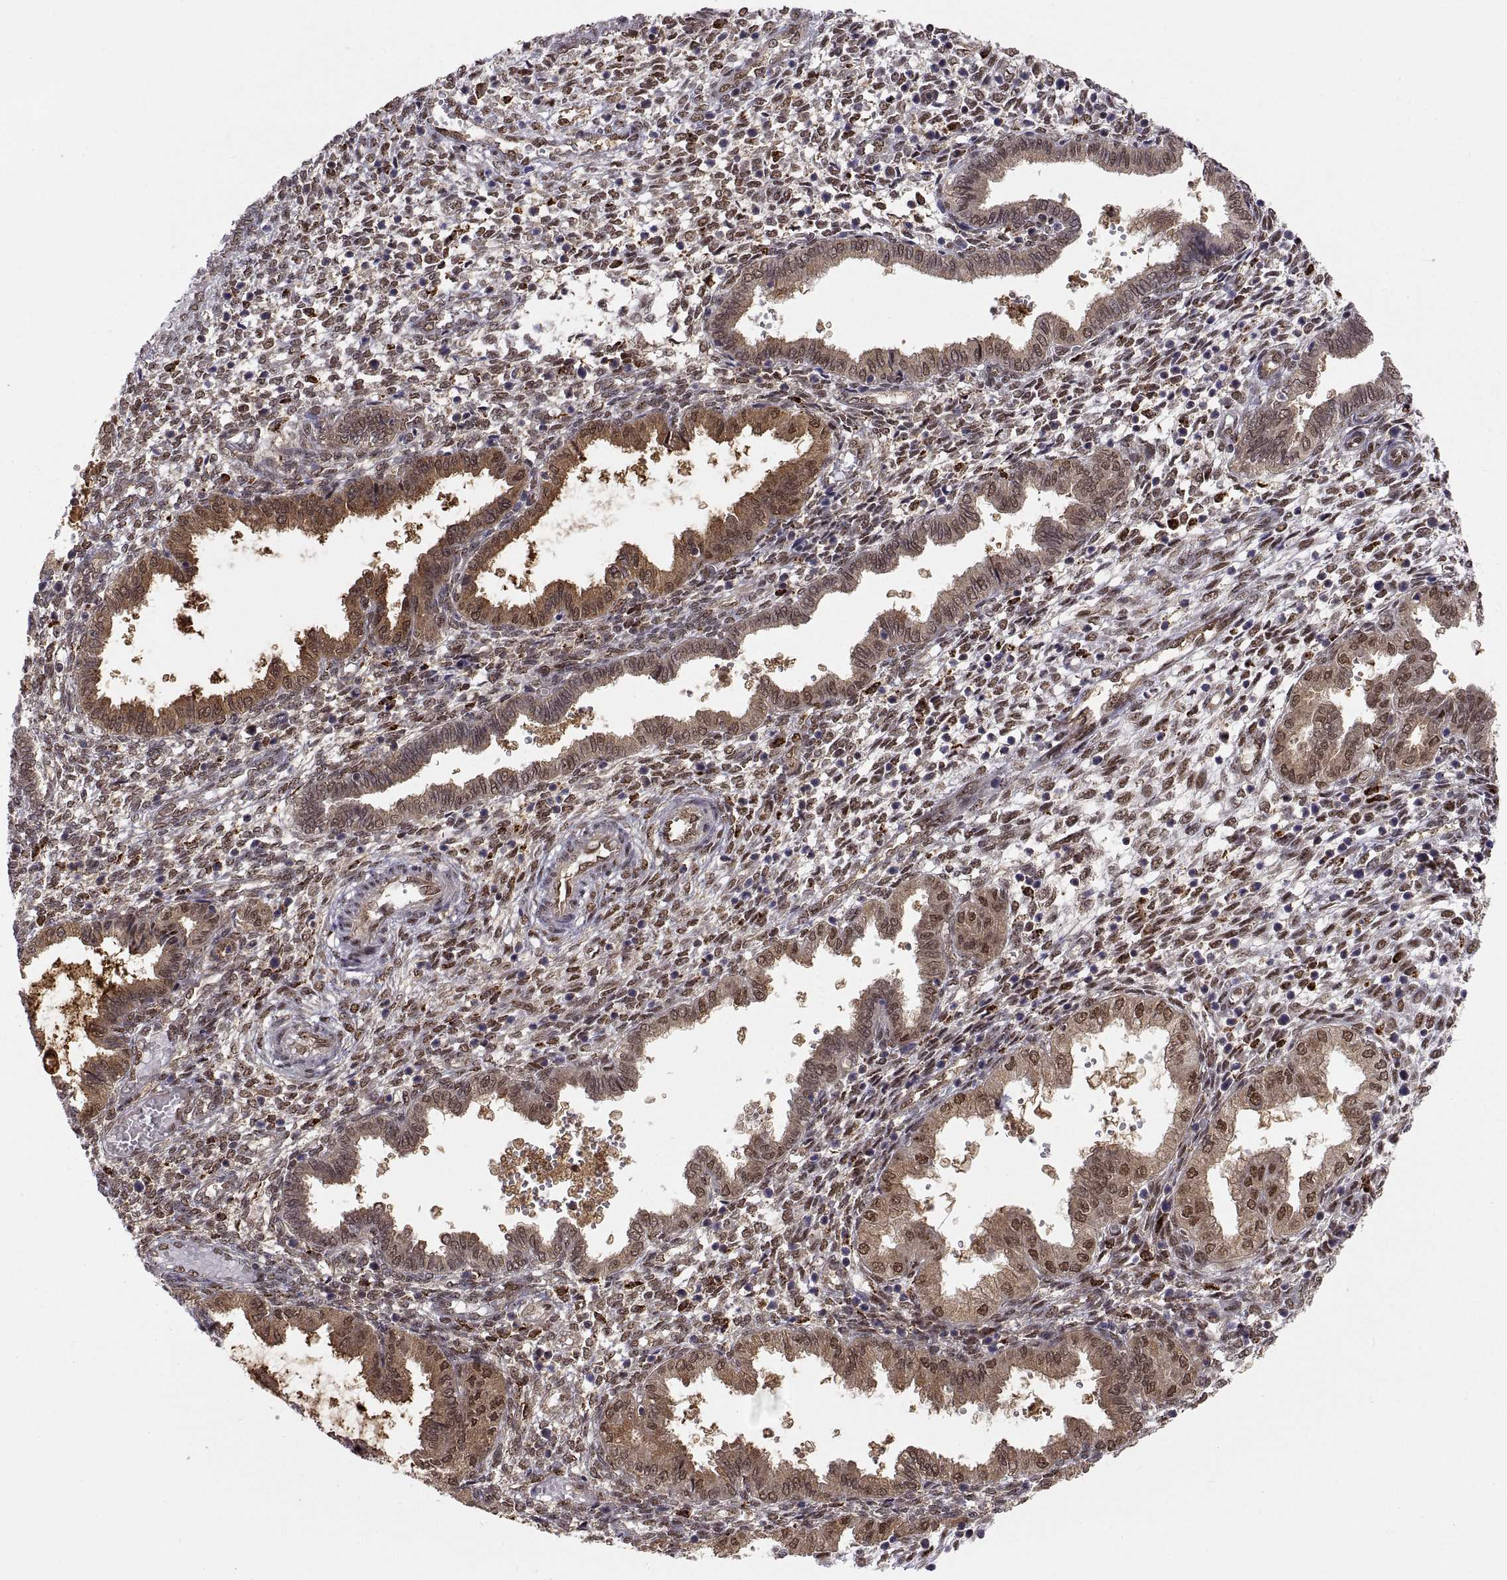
{"staining": {"intensity": "weak", "quantity": "25%-75%", "location": "cytoplasmic/membranous"}, "tissue": "endometrium", "cell_type": "Cells in endometrial stroma", "image_type": "normal", "snomed": [{"axis": "morphology", "description": "Normal tissue, NOS"}, {"axis": "topography", "description": "Endometrium"}], "caption": "Weak cytoplasmic/membranous expression is appreciated in about 25%-75% of cells in endometrial stroma in unremarkable endometrium.", "gene": "PSMC2", "patient": {"sex": "female", "age": 43}}